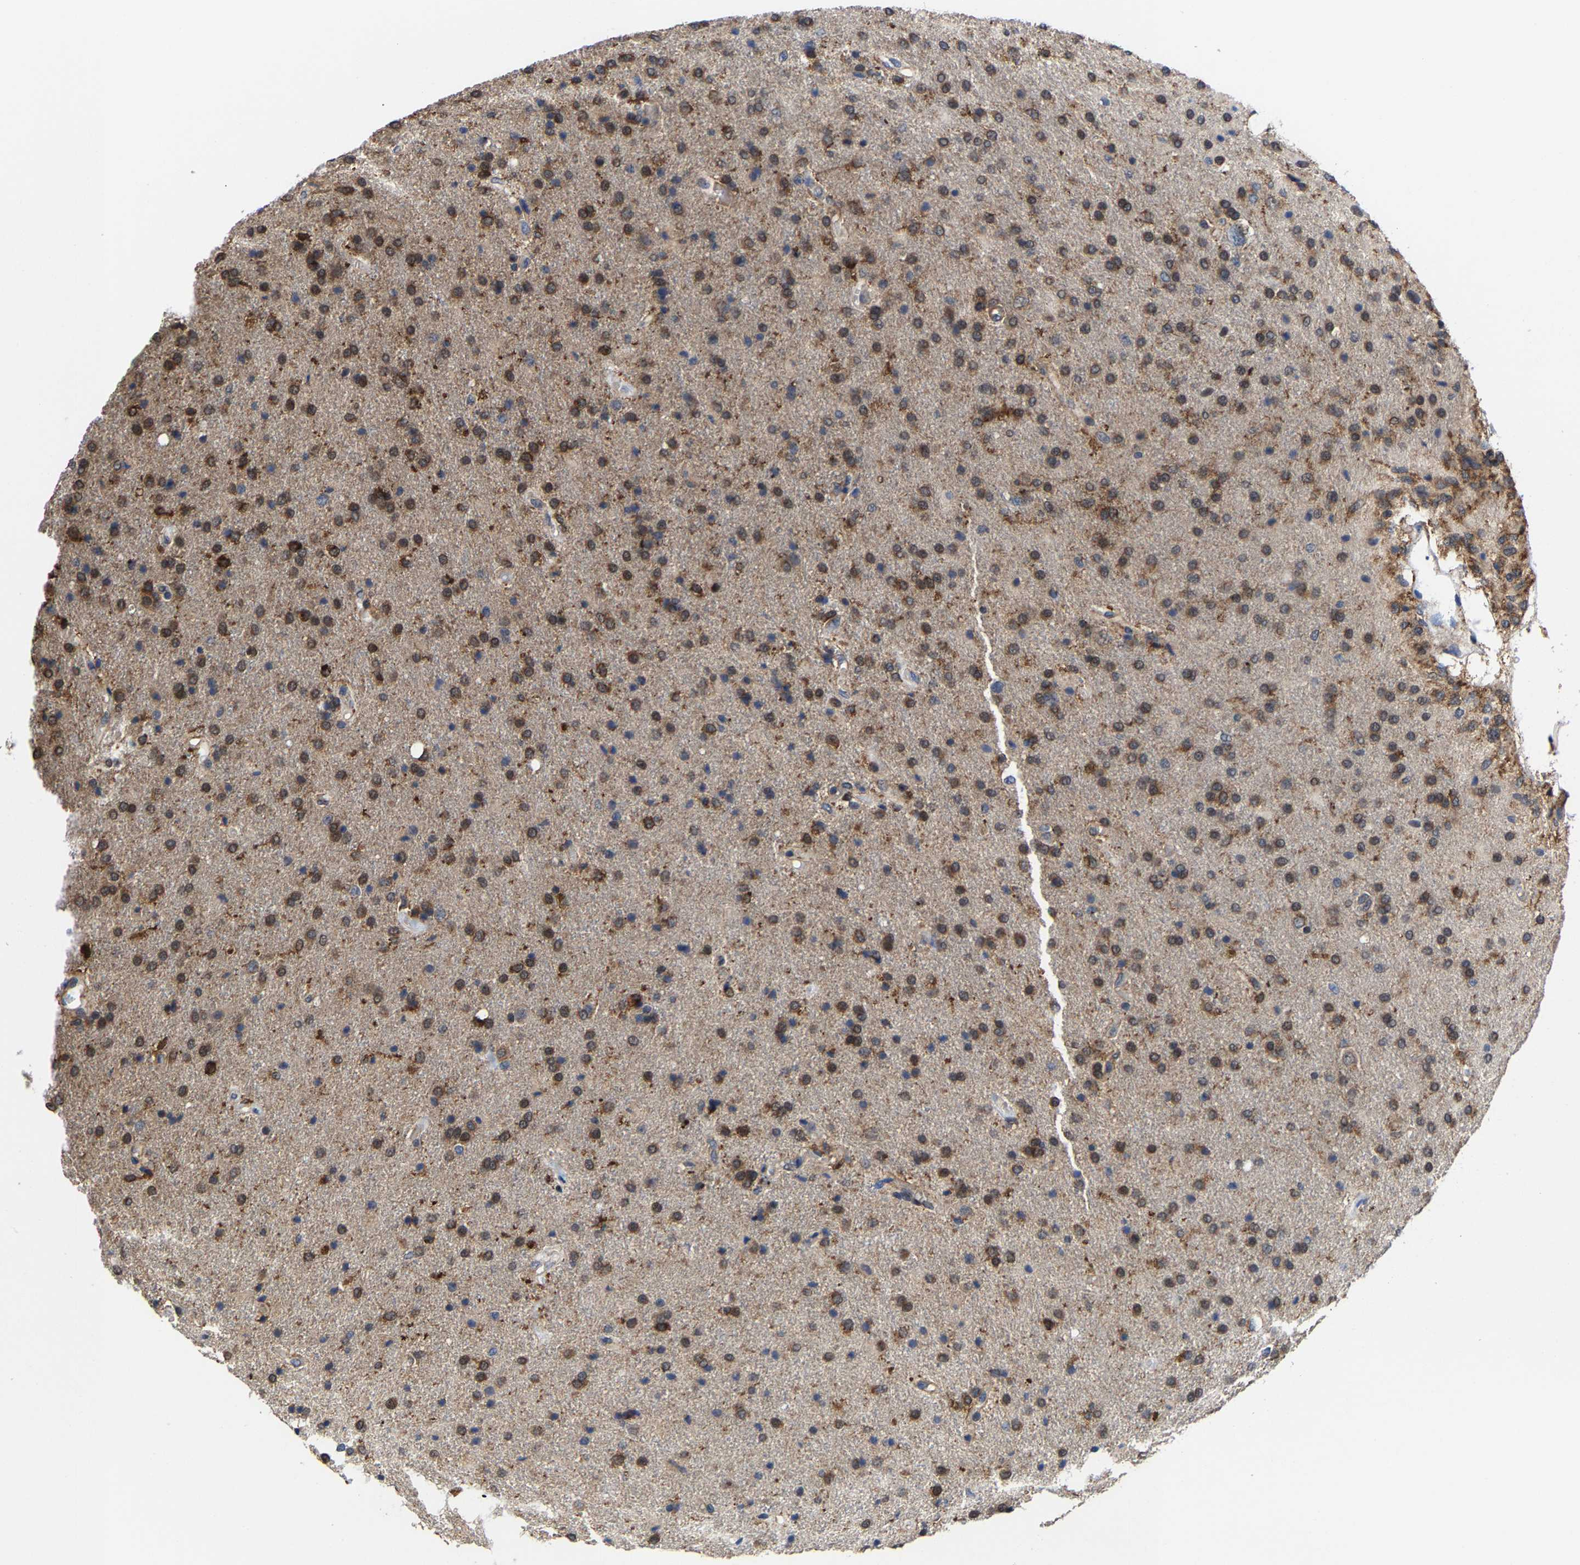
{"staining": {"intensity": "moderate", "quantity": ">75%", "location": "cytoplasmic/membranous"}, "tissue": "glioma", "cell_type": "Tumor cells", "image_type": "cancer", "snomed": [{"axis": "morphology", "description": "Glioma, malignant, High grade"}, {"axis": "topography", "description": "Brain"}], "caption": "This micrograph demonstrates IHC staining of human glioma, with medium moderate cytoplasmic/membranous expression in approximately >75% of tumor cells.", "gene": "PFKFB3", "patient": {"sex": "male", "age": 72}}